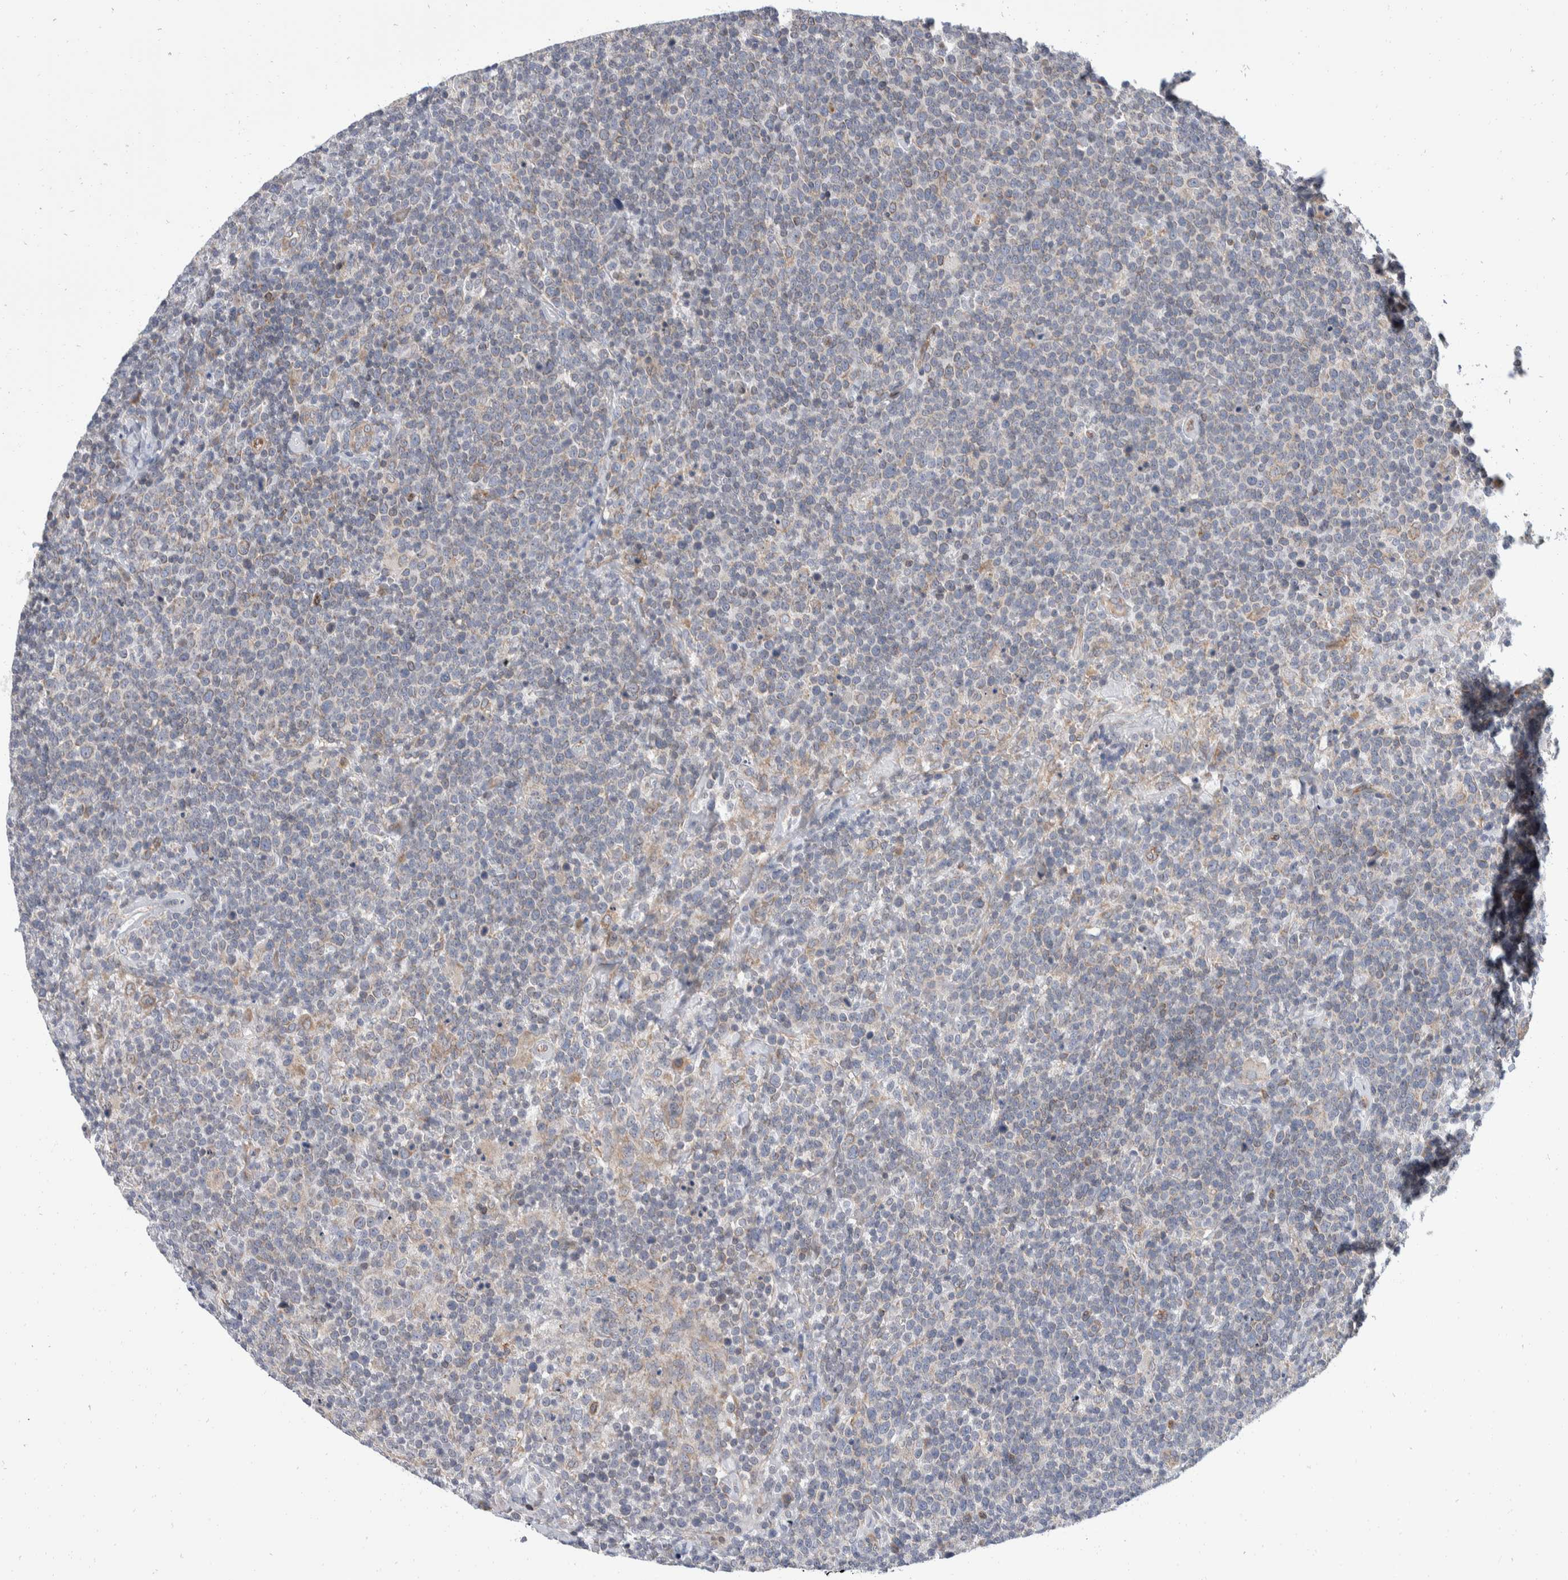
{"staining": {"intensity": "negative", "quantity": "none", "location": "none"}, "tissue": "lymphoma", "cell_type": "Tumor cells", "image_type": "cancer", "snomed": [{"axis": "morphology", "description": "Malignant lymphoma, non-Hodgkin's type, High grade"}, {"axis": "topography", "description": "Lymph node"}], "caption": "DAB immunohistochemical staining of human lymphoma shows no significant expression in tumor cells.", "gene": "TMEM245", "patient": {"sex": "male", "age": 61}}